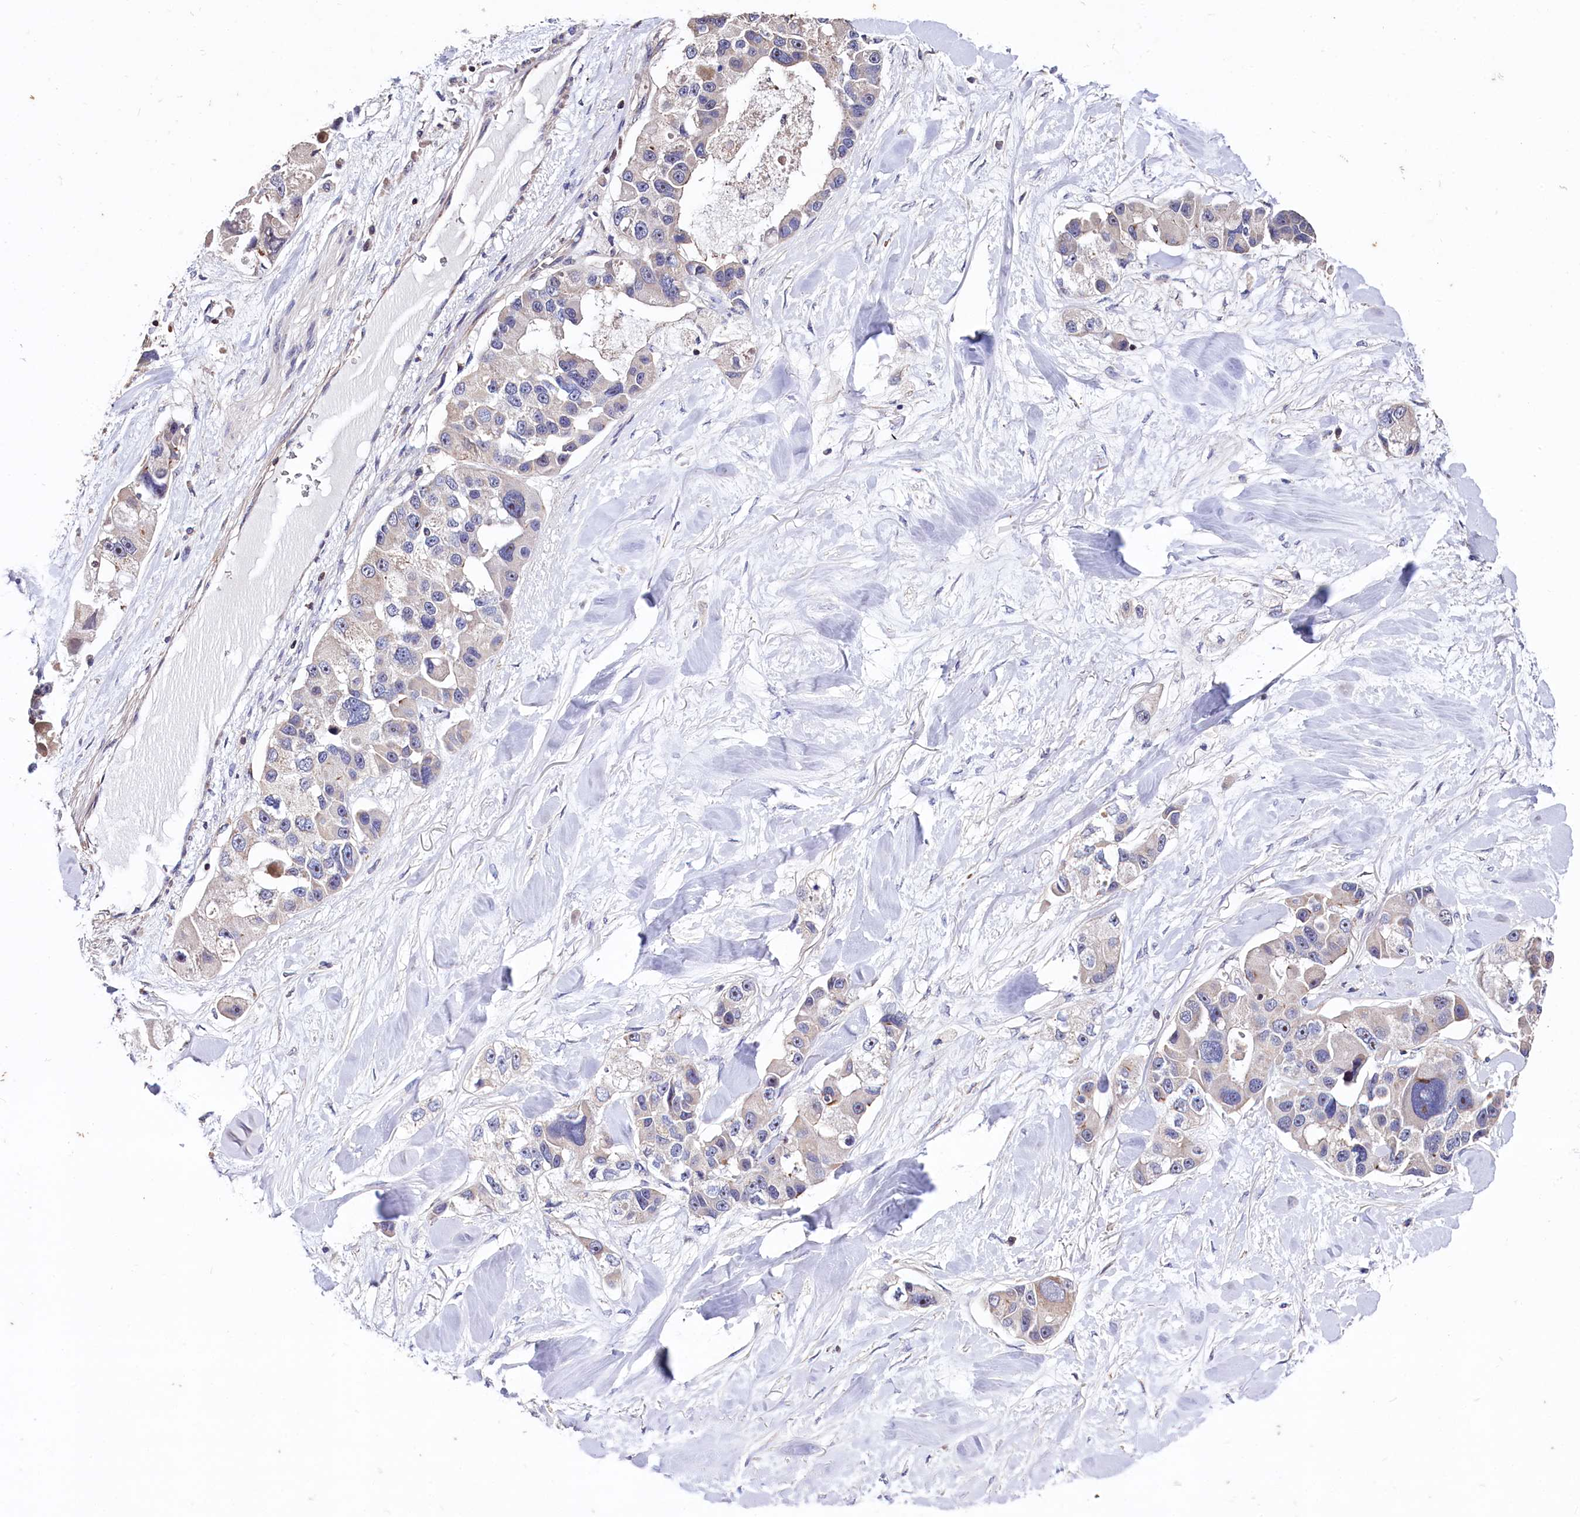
{"staining": {"intensity": "weak", "quantity": "<25%", "location": "cytoplasmic/membranous"}, "tissue": "lung cancer", "cell_type": "Tumor cells", "image_type": "cancer", "snomed": [{"axis": "morphology", "description": "Adenocarcinoma, NOS"}, {"axis": "topography", "description": "Lung"}], "caption": "Immunohistochemical staining of lung cancer demonstrates no significant staining in tumor cells. (DAB immunohistochemistry with hematoxylin counter stain).", "gene": "RPUSD3", "patient": {"sex": "female", "age": 54}}